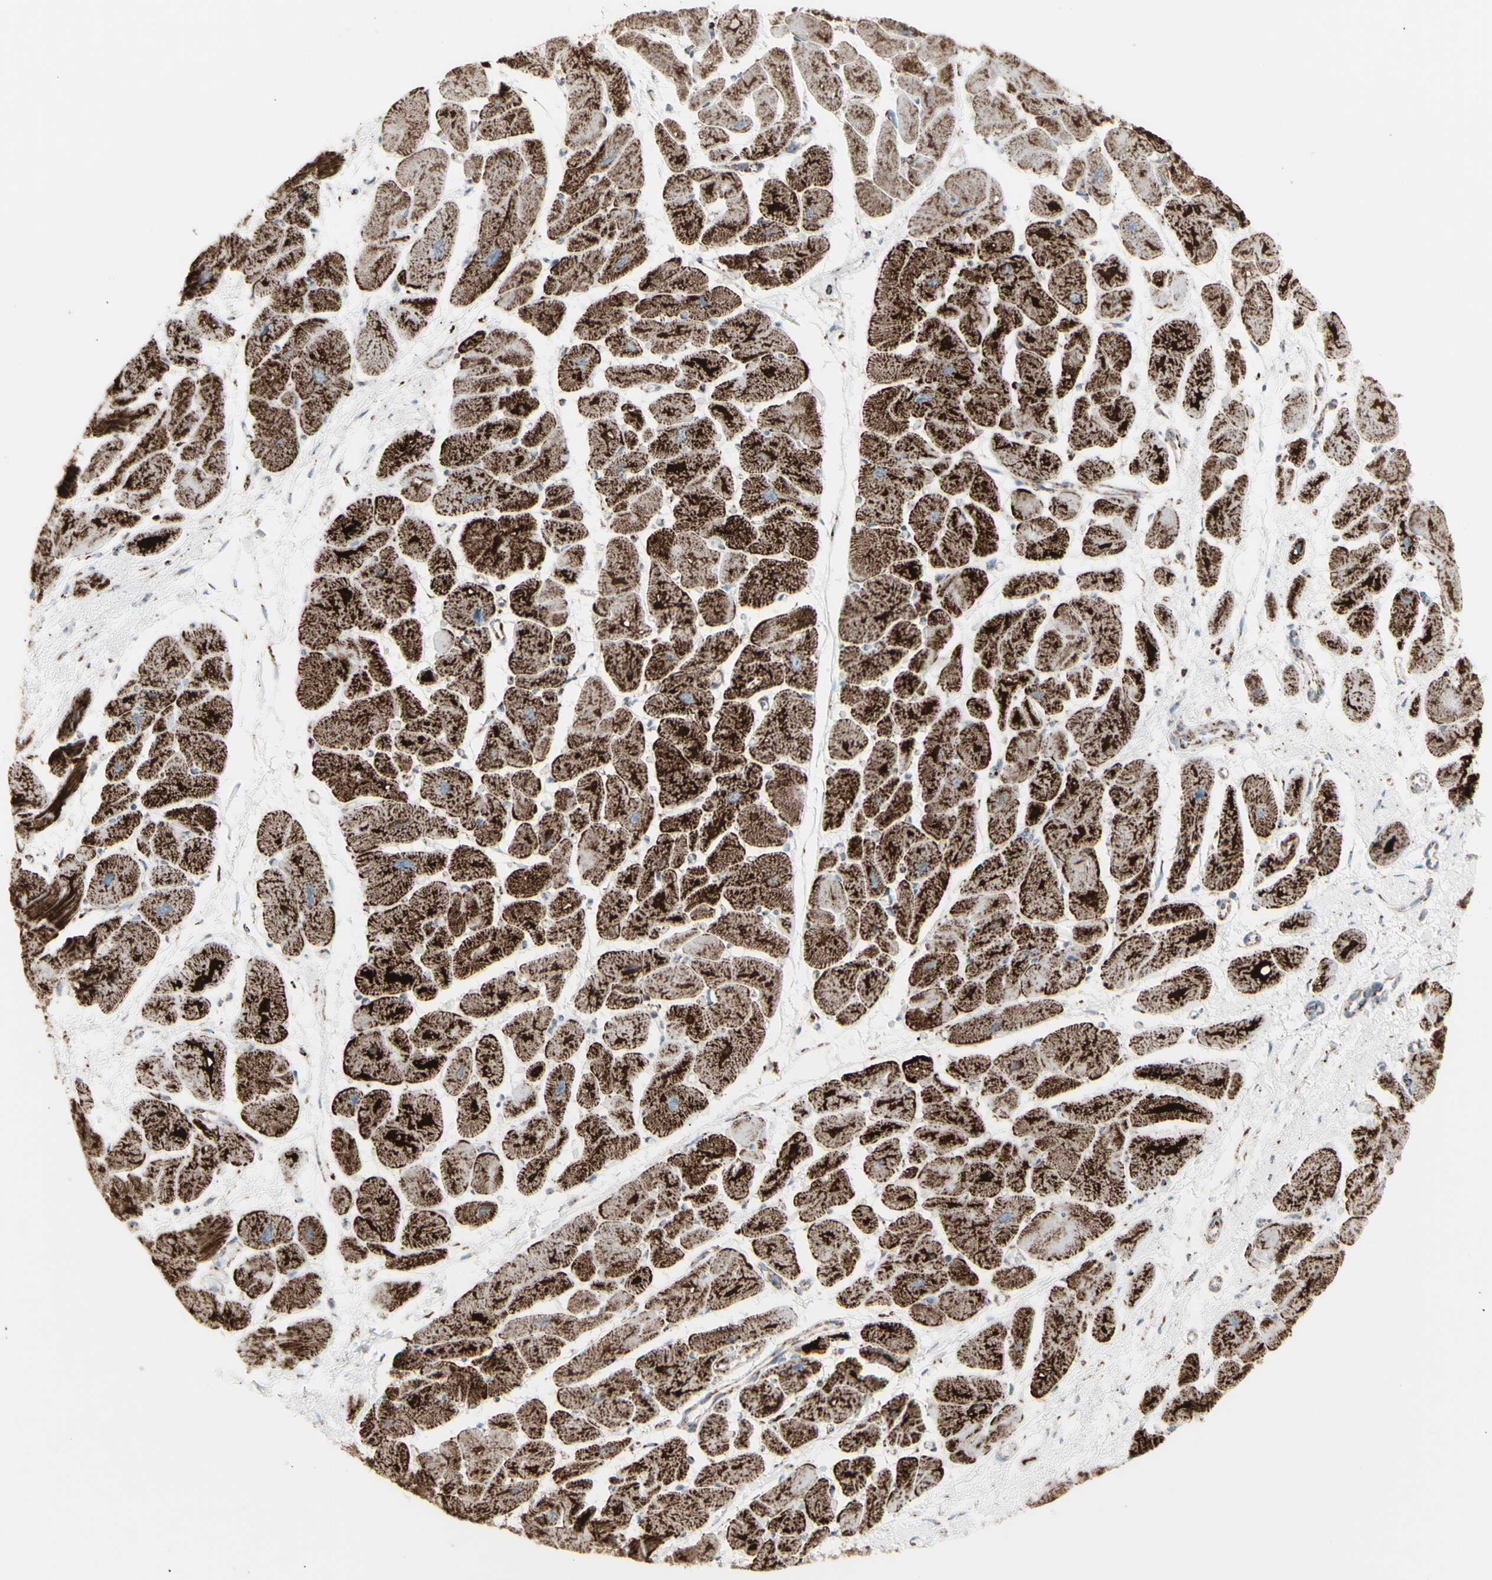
{"staining": {"intensity": "strong", "quantity": ">75%", "location": "cytoplasmic/membranous"}, "tissue": "heart muscle", "cell_type": "Cardiomyocytes", "image_type": "normal", "snomed": [{"axis": "morphology", "description": "Normal tissue, NOS"}, {"axis": "topography", "description": "Heart"}], "caption": "IHC of benign human heart muscle shows high levels of strong cytoplasmic/membranous expression in approximately >75% of cardiomyocytes.", "gene": "PLGRKT", "patient": {"sex": "female", "age": 54}}